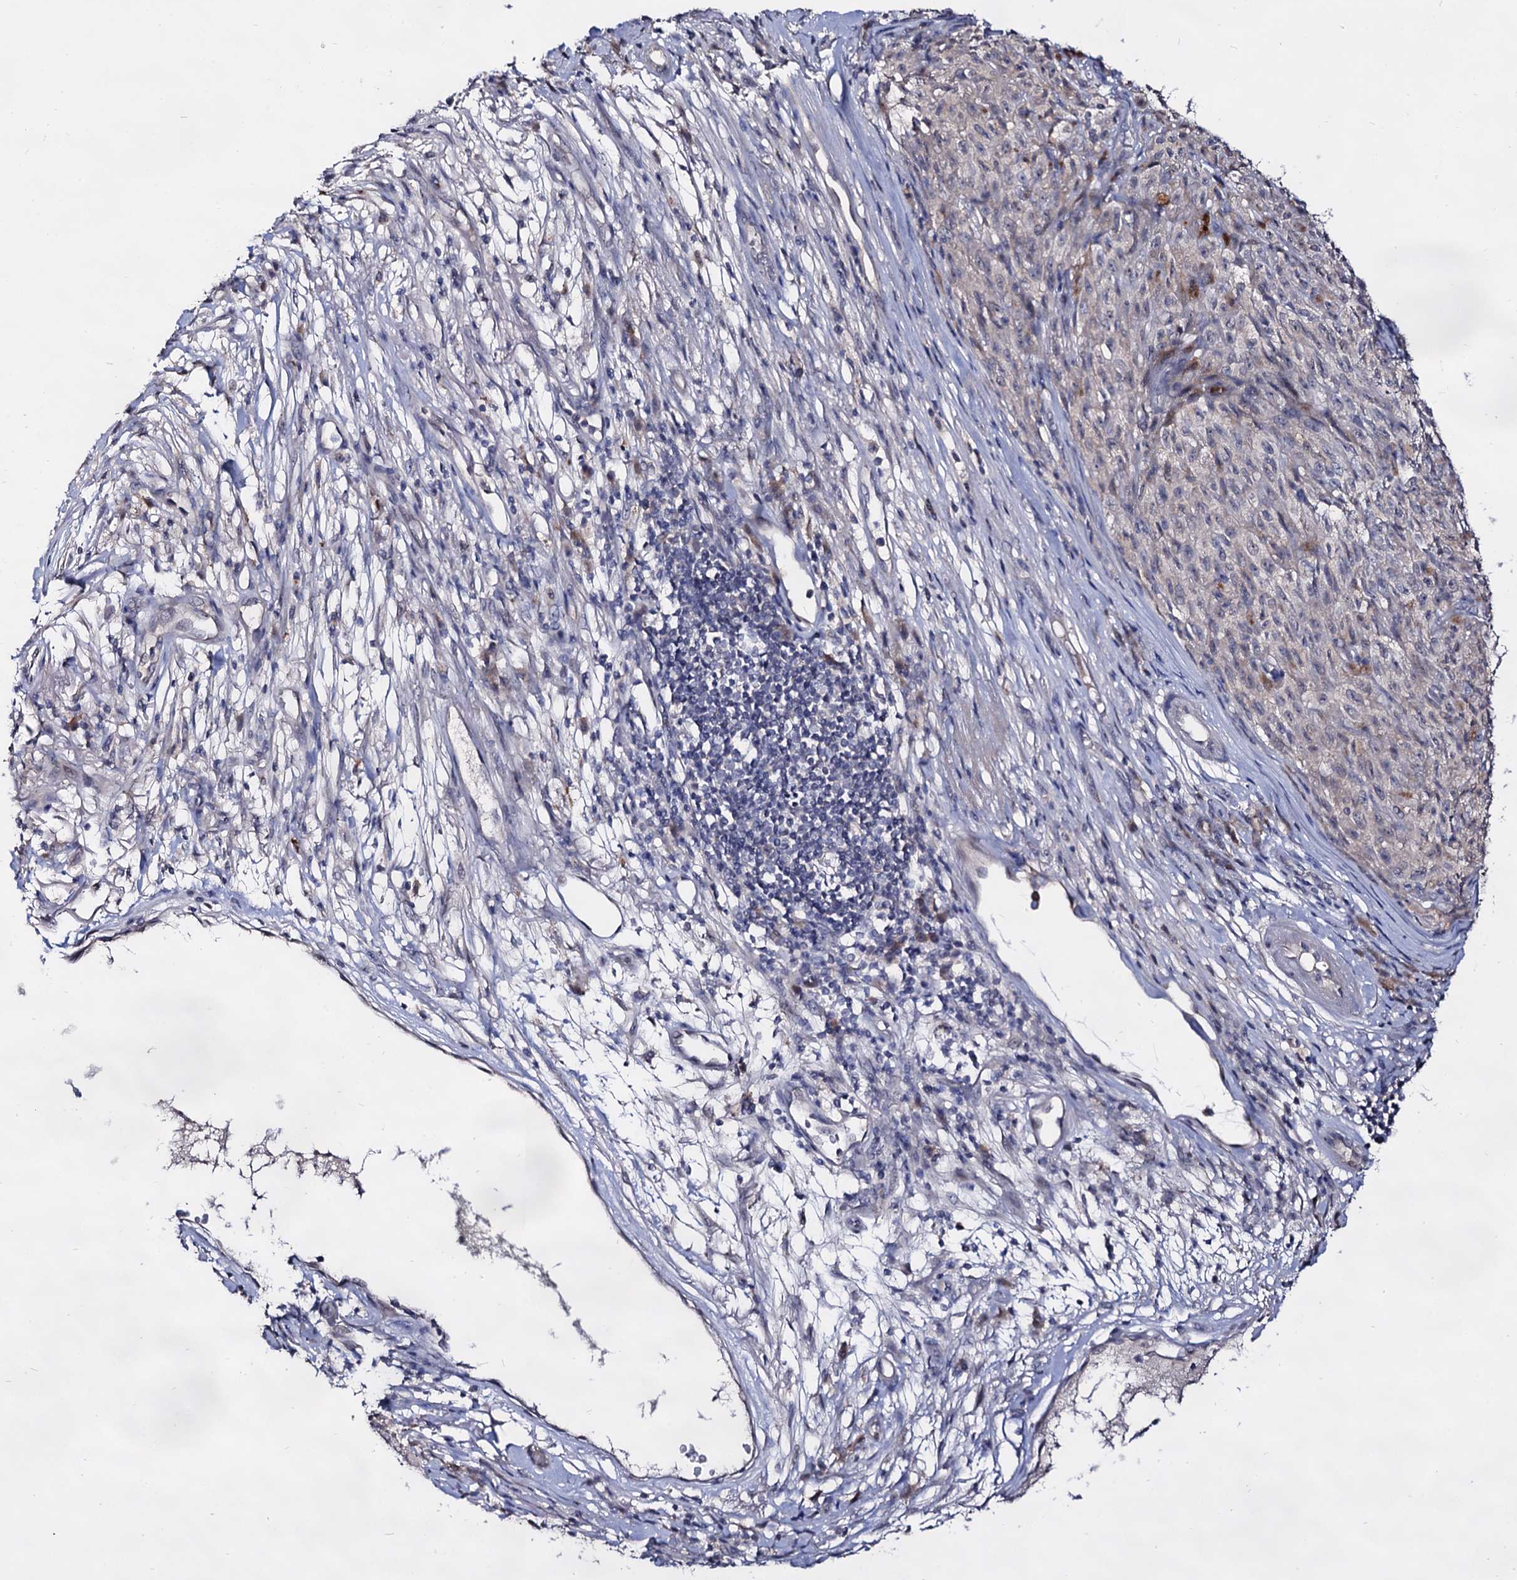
{"staining": {"intensity": "negative", "quantity": "none", "location": "none"}, "tissue": "melanoma", "cell_type": "Tumor cells", "image_type": "cancer", "snomed": [{"axis": "morphology", "description": "Malignant melanoma, NOS"}, {"axis": "topography", "description": "Skin"}], "caption": "High power microscopy image of an immunohistochemistry (IHC) histopathology image of malignant melanoma, revealing no significant positivity in tumor cells.", "gene": "ARFIP2", "patient": {"sex": "female", "age": 82}}